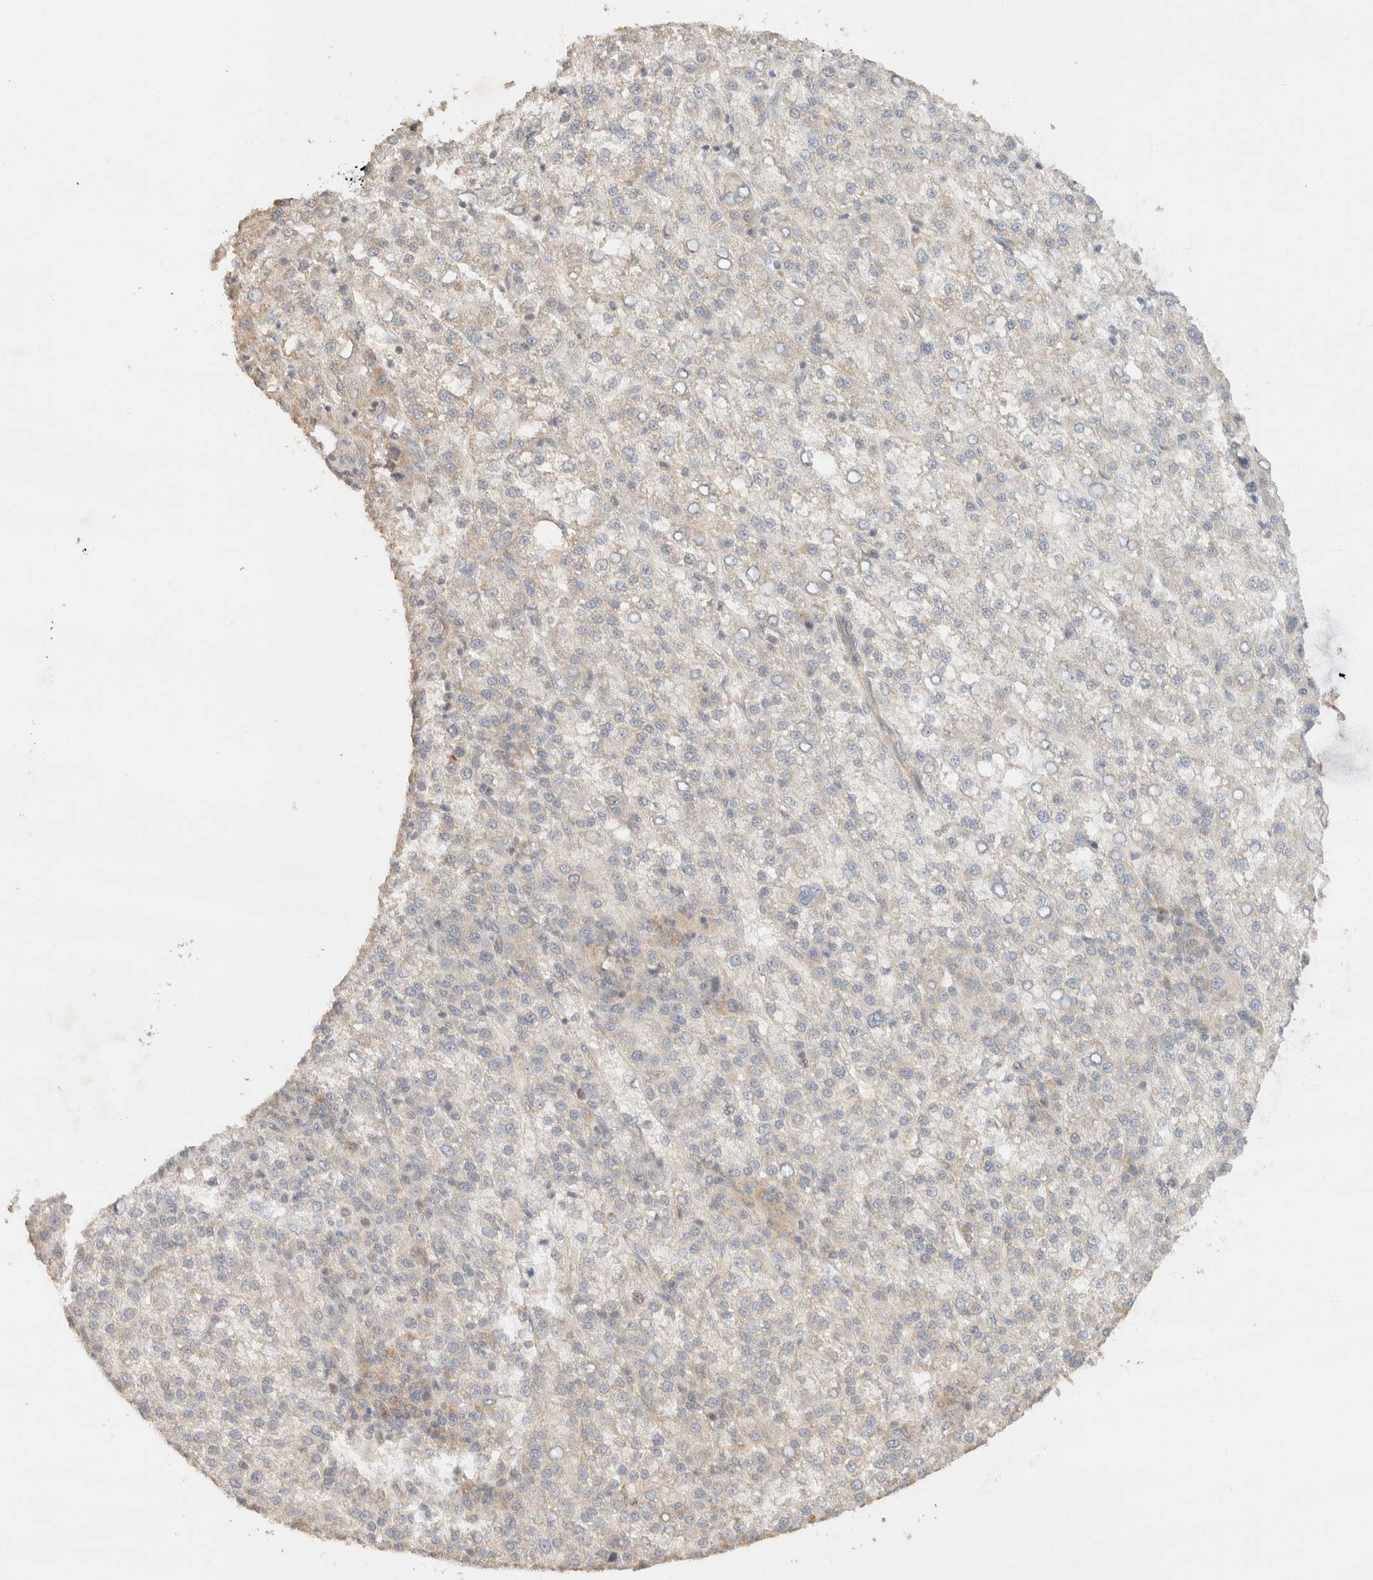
{"staining": {"intensity": "negative", "quantity": "none", "location": "none"}, "tissue": "liver cancer", "cell_type": "Tumor cells", "image_type": "cancer", "snomed": [{"axis": "morphology", "description": "Carcinoma, Hepatocellular, NOS"}, {"axis": "topography", "description": "Liver"}], "caption": "Tumor cells show no significant protein expression in hepatocellular carcinoma (liver).", "gene": "TACC1", "patient": {"sex": "female", "age": 58}}